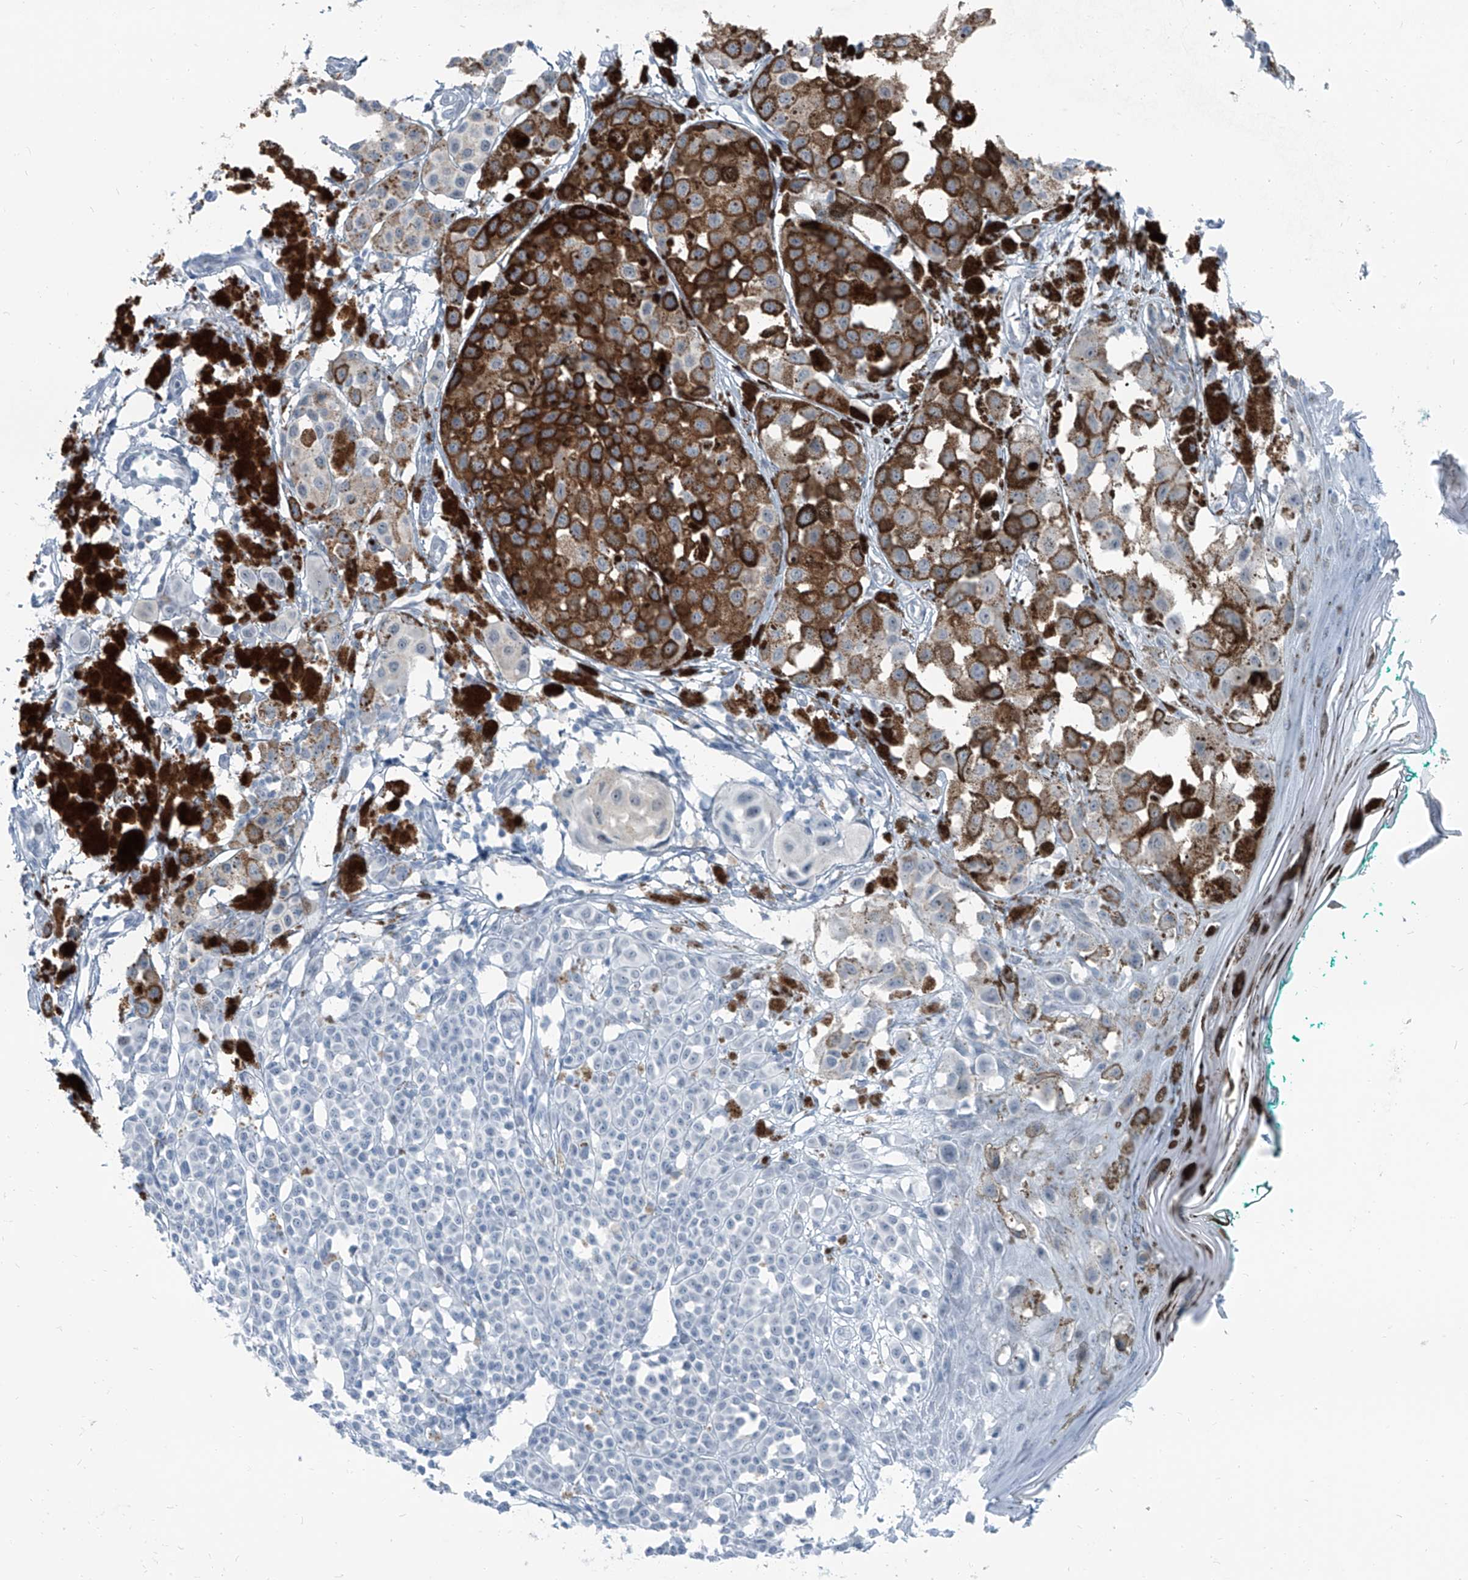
{"staining": {"intensity": "negative", "quantity": "none", "location": "none"}, "tissue": "melanoma", "cell_type": "Tumor cells", "image_type": "cancer", "snomed": [{"axis": "morphology", "description": "Malignant melanoma, NOS"}, {"axis": "topography", "description": "Skin of leg"}], "caption": "Immunohistochemical staining of malignant melanoma exhibits no significant staining in tumor cells.", "gene": "RGN", "patient": {"sex": "female", "age": 72}}